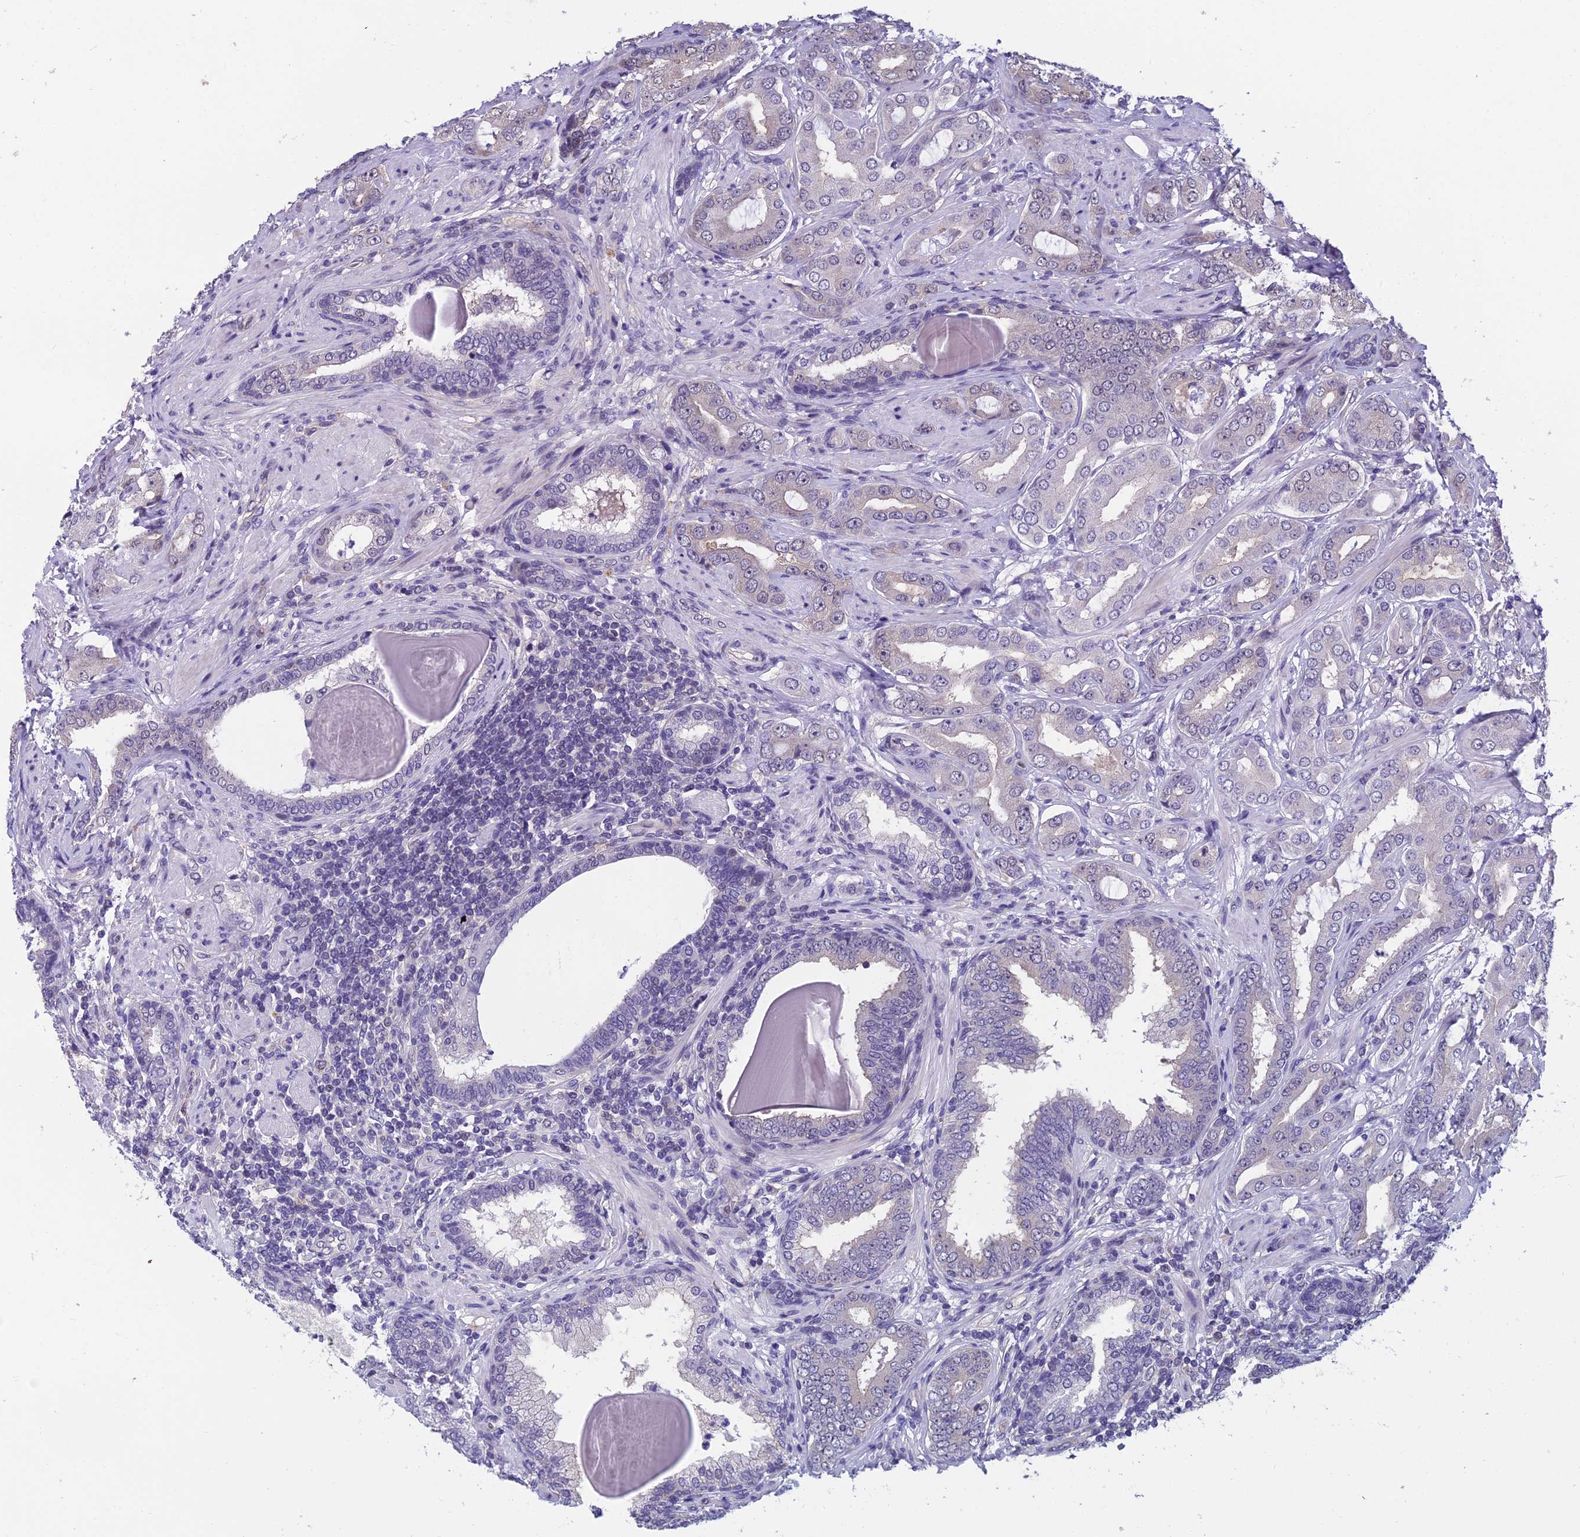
{"staining": {"intensity": "weak", "quantity": "<25%", "location": "cytoplasmic/membranous"}, "tissue": "prostate cancer", "cell_type": "Tumor cells", "image_type": "cancer", "snomed": [{"axis": "morphology", "description": "Adenocarcinoma, Low grade"}, {"axis": "topography", "description": "Prostate"}], "caption": "This is an immunohistochemistry micrograph of human prostate low-grade adenocarcinoma. There is no expression in tumor cells.", "gene": "GRWD1", "patient": {"sex": "male", "age": 57}}